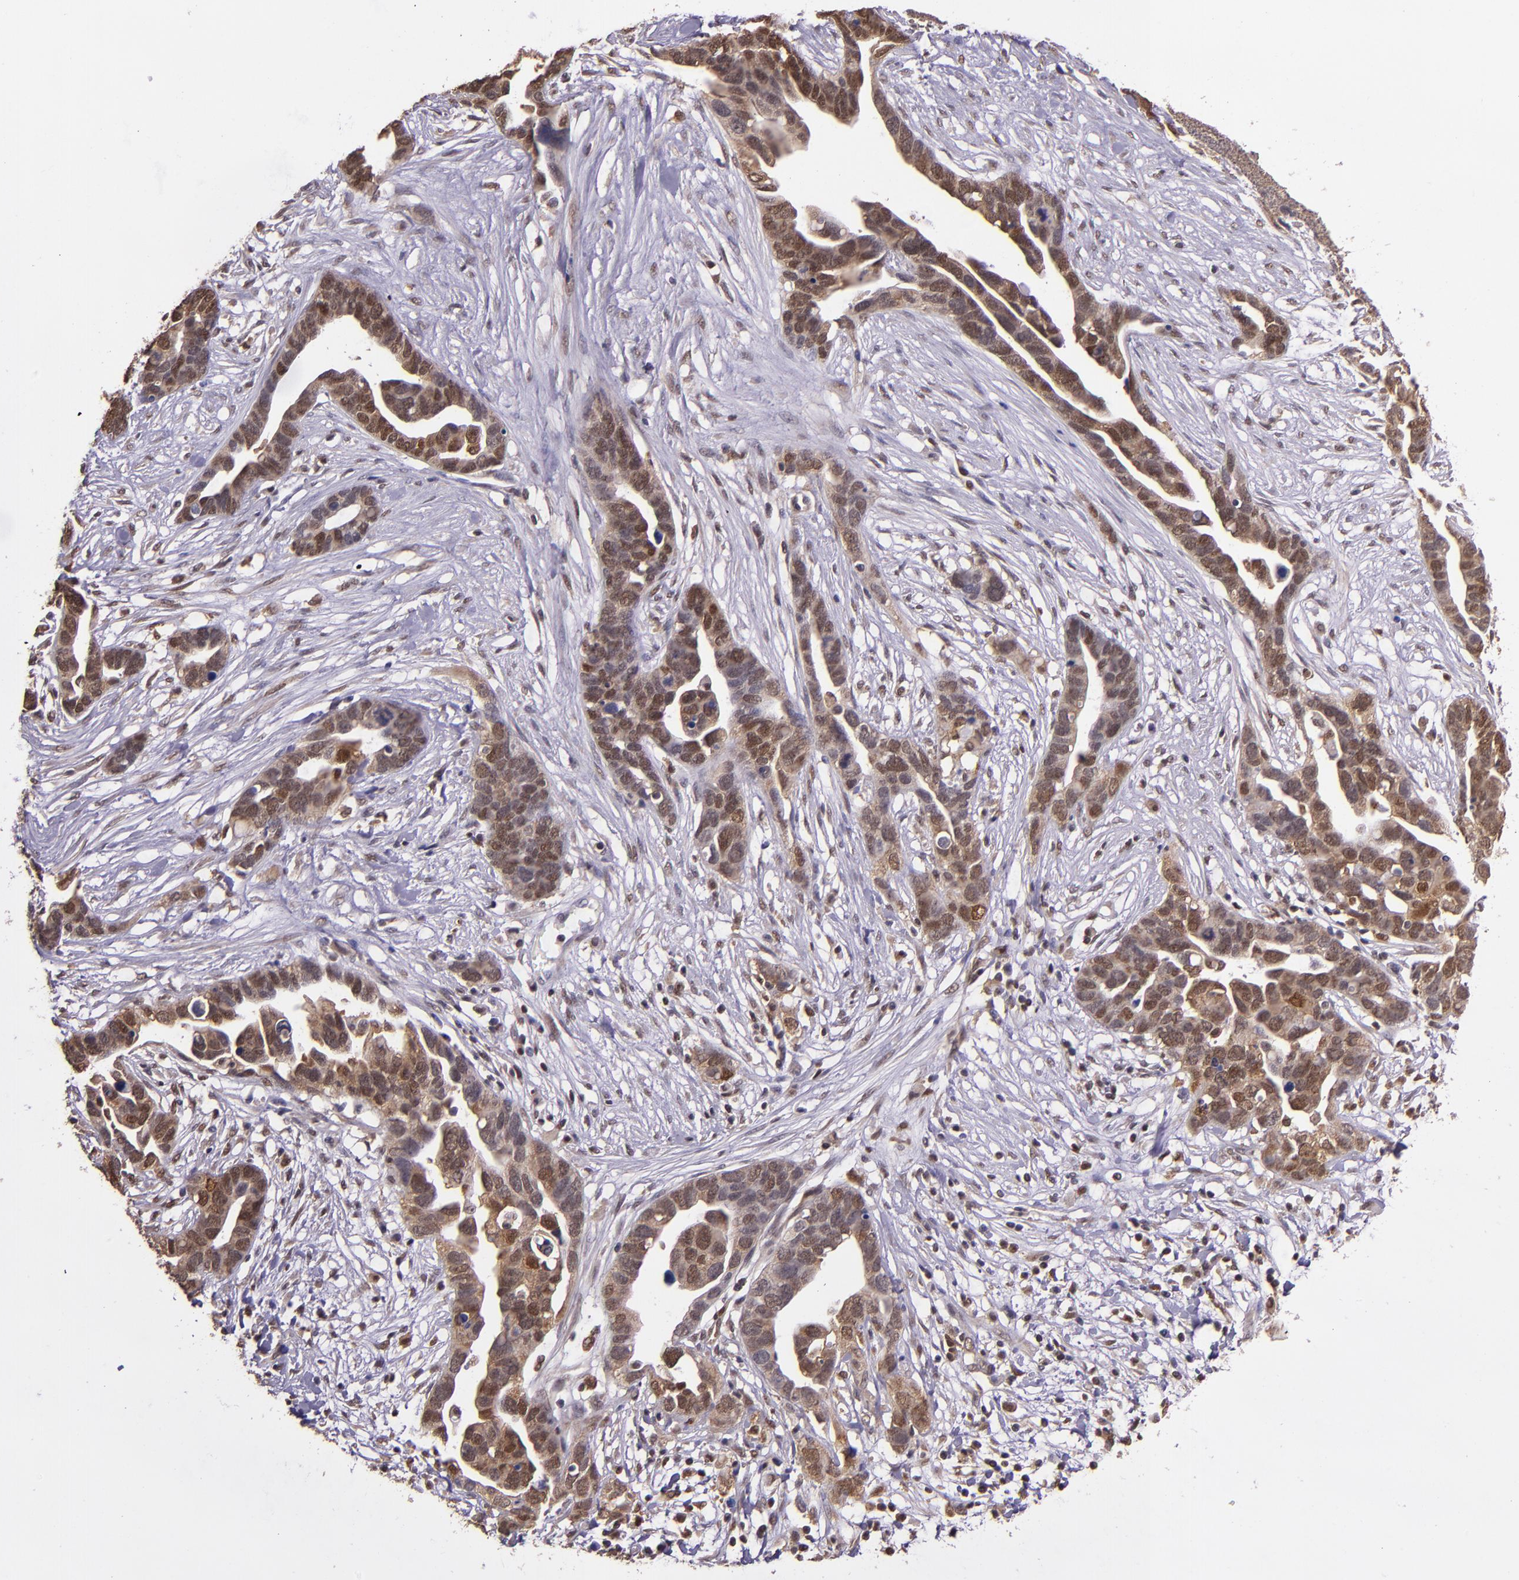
{"staining": {"intensity": "strong", "quantity": ">75%", "location": "cytoplasmic/membranous,nuclear"}, "tissue": "ovarian cancer", "cell_type": "Tumor cells", "image_type": "cancer", "snomed": [{"axis": "morphology", "description": "Cystadenocarcinoma, serous, NOS"}, {"axis": "topography", "description": "Ovary"}], "caption": "Immunohistochemistry (IHC) (DAB) staining of ovarian serous cystadenocarcinoma demonstrates strong cytoplasmic/membranous and nuclear protein expression in about >75% of tumor cells.", "gene": "STAT6", "patient": {"sex": "female", "age": 54}}